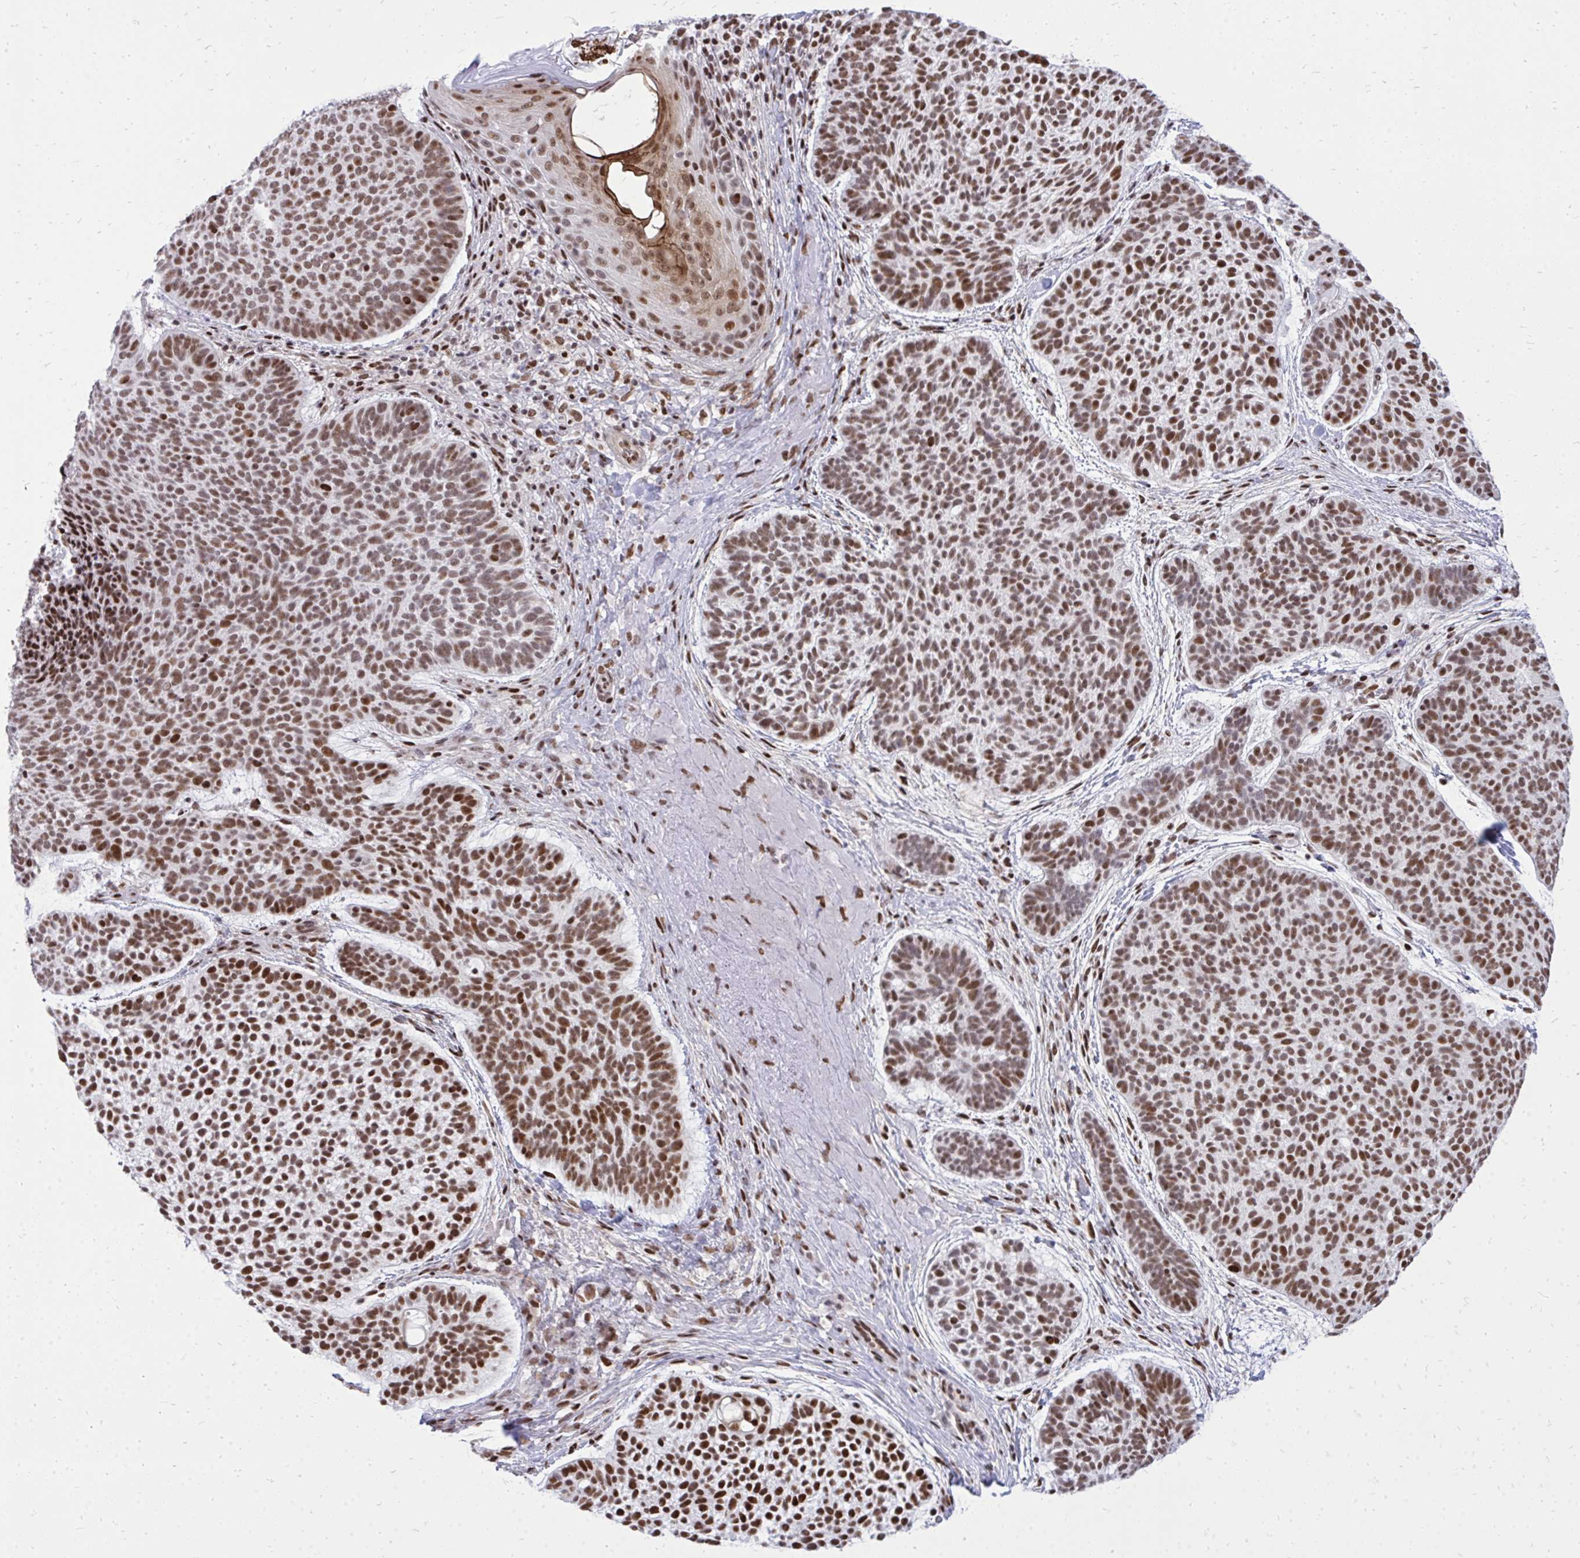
{"staining": {"intensity": "moderate", "quantity": ">75%", "location": "nuclear"}, "tissue": "skin cancer", "cell_type": "Tumor cells", "image_type": "cancer", "snomed": [{"axis": "morphology", "description": "Basal cell carcinoma"}, {"axis": "topography", "description": "Skin"}, {"axis": "topography", "description": "Skin of face"}], "caption": "Immunohistochemical staining of skin cancer (basal cell carcinoma) demonstrates moderate nuclear protein expression in about >75% of tumor cells. The protein is shown in brown color, while the nuclei are stained blue.", "gene": "TBL1Y", "patient": {"sex": "male", "age": 73}}